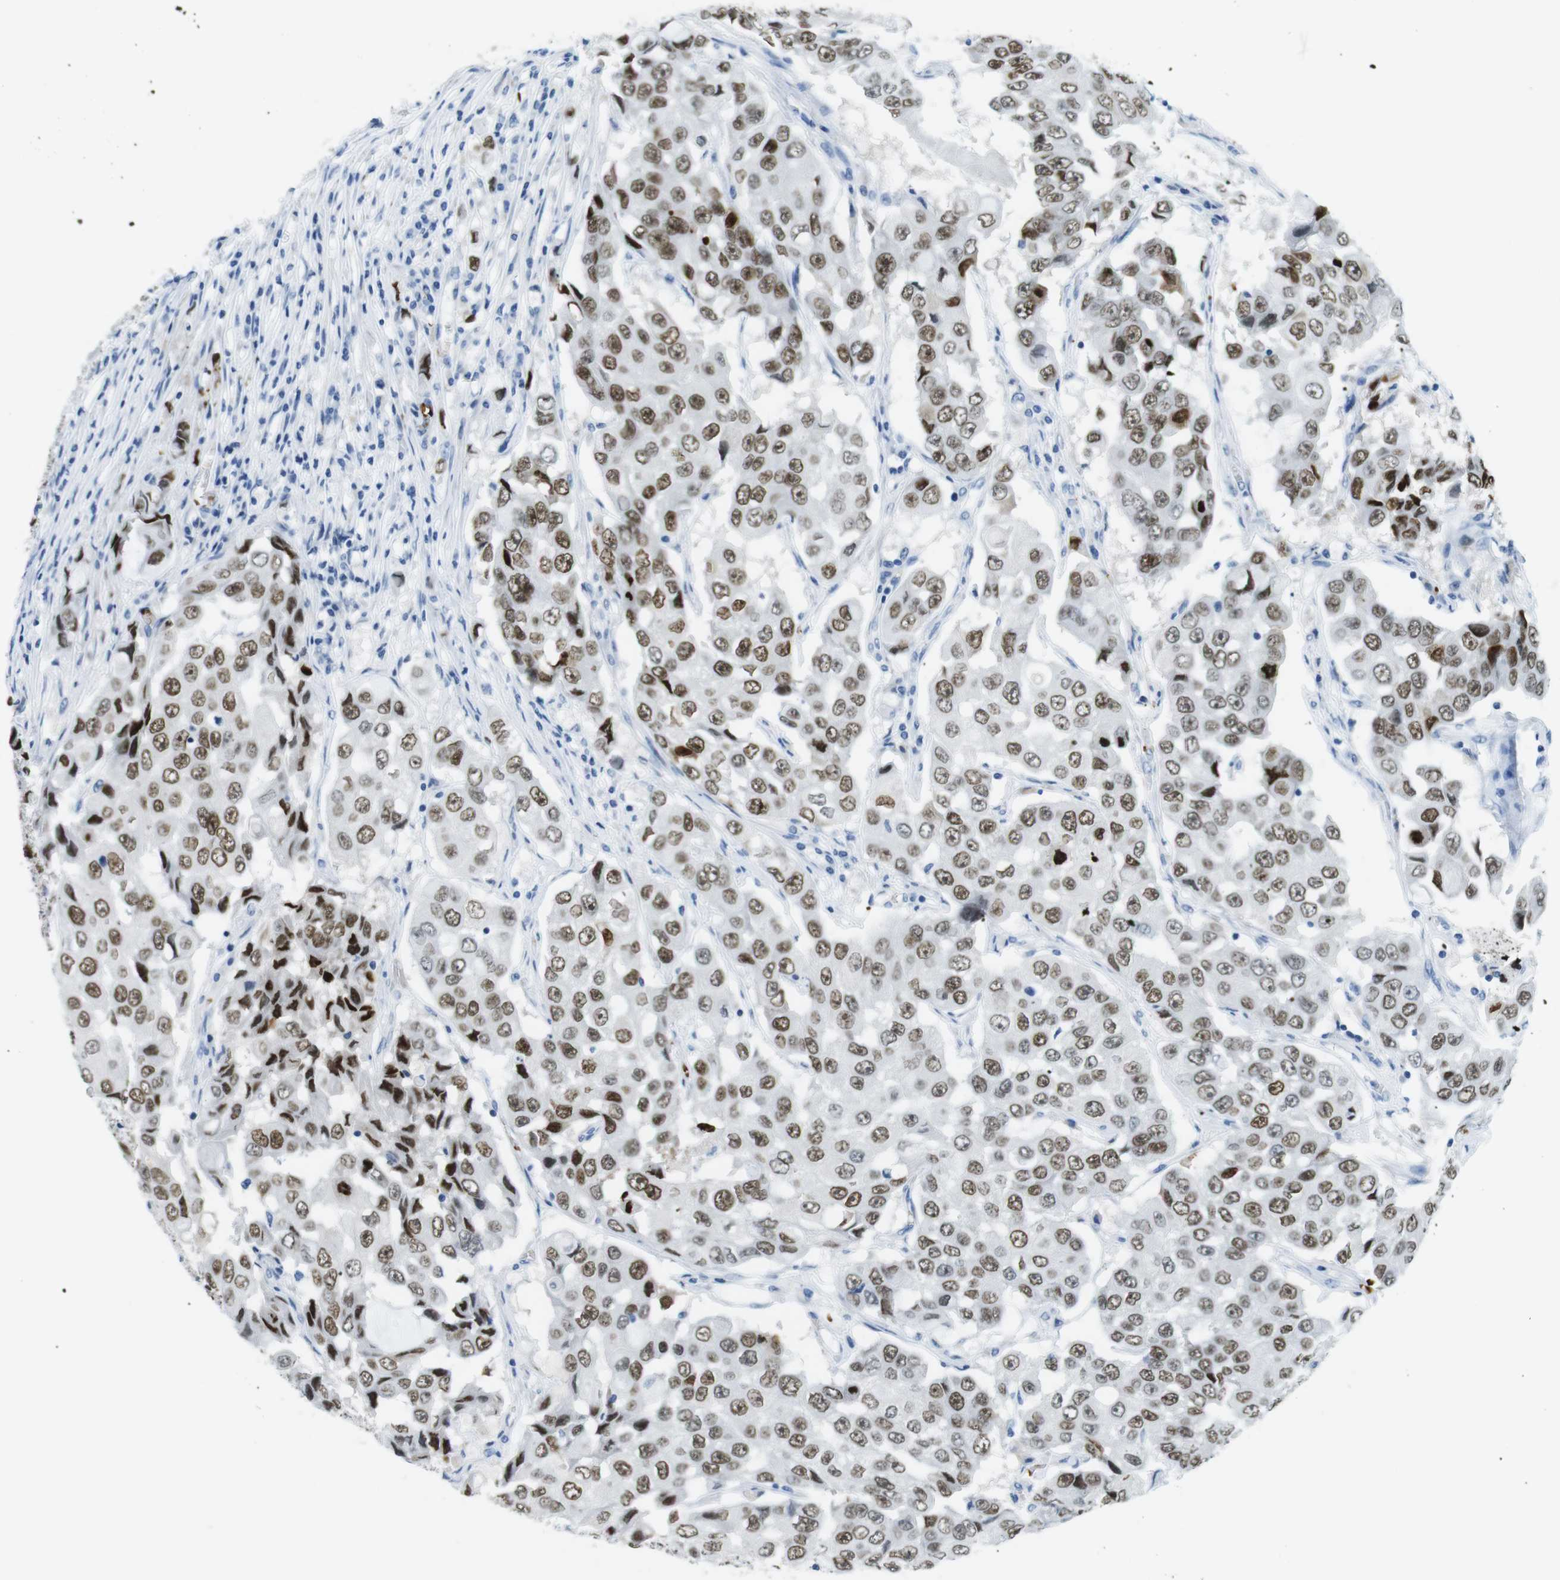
{"staining": {"intensity": "moderate", "quantity": ">75%", "location": "nuclear"}, "tissue": "breast cancer", "cell_type": "Tumor cells", "image_type": "cancer", "snomed": [{"axis": "morphology", "description": "Duct carcinoma"}, {"axis": "topography", "description": "Breast"}], "caption": "Intraductal carcinoma (breast) tissue shows moderate nuclear positivity in about >75% of tumor cells, visualized by immunohistochemistry.", "gene": "TFAP2C", "patient": {"sex": "female", "age": 27}}